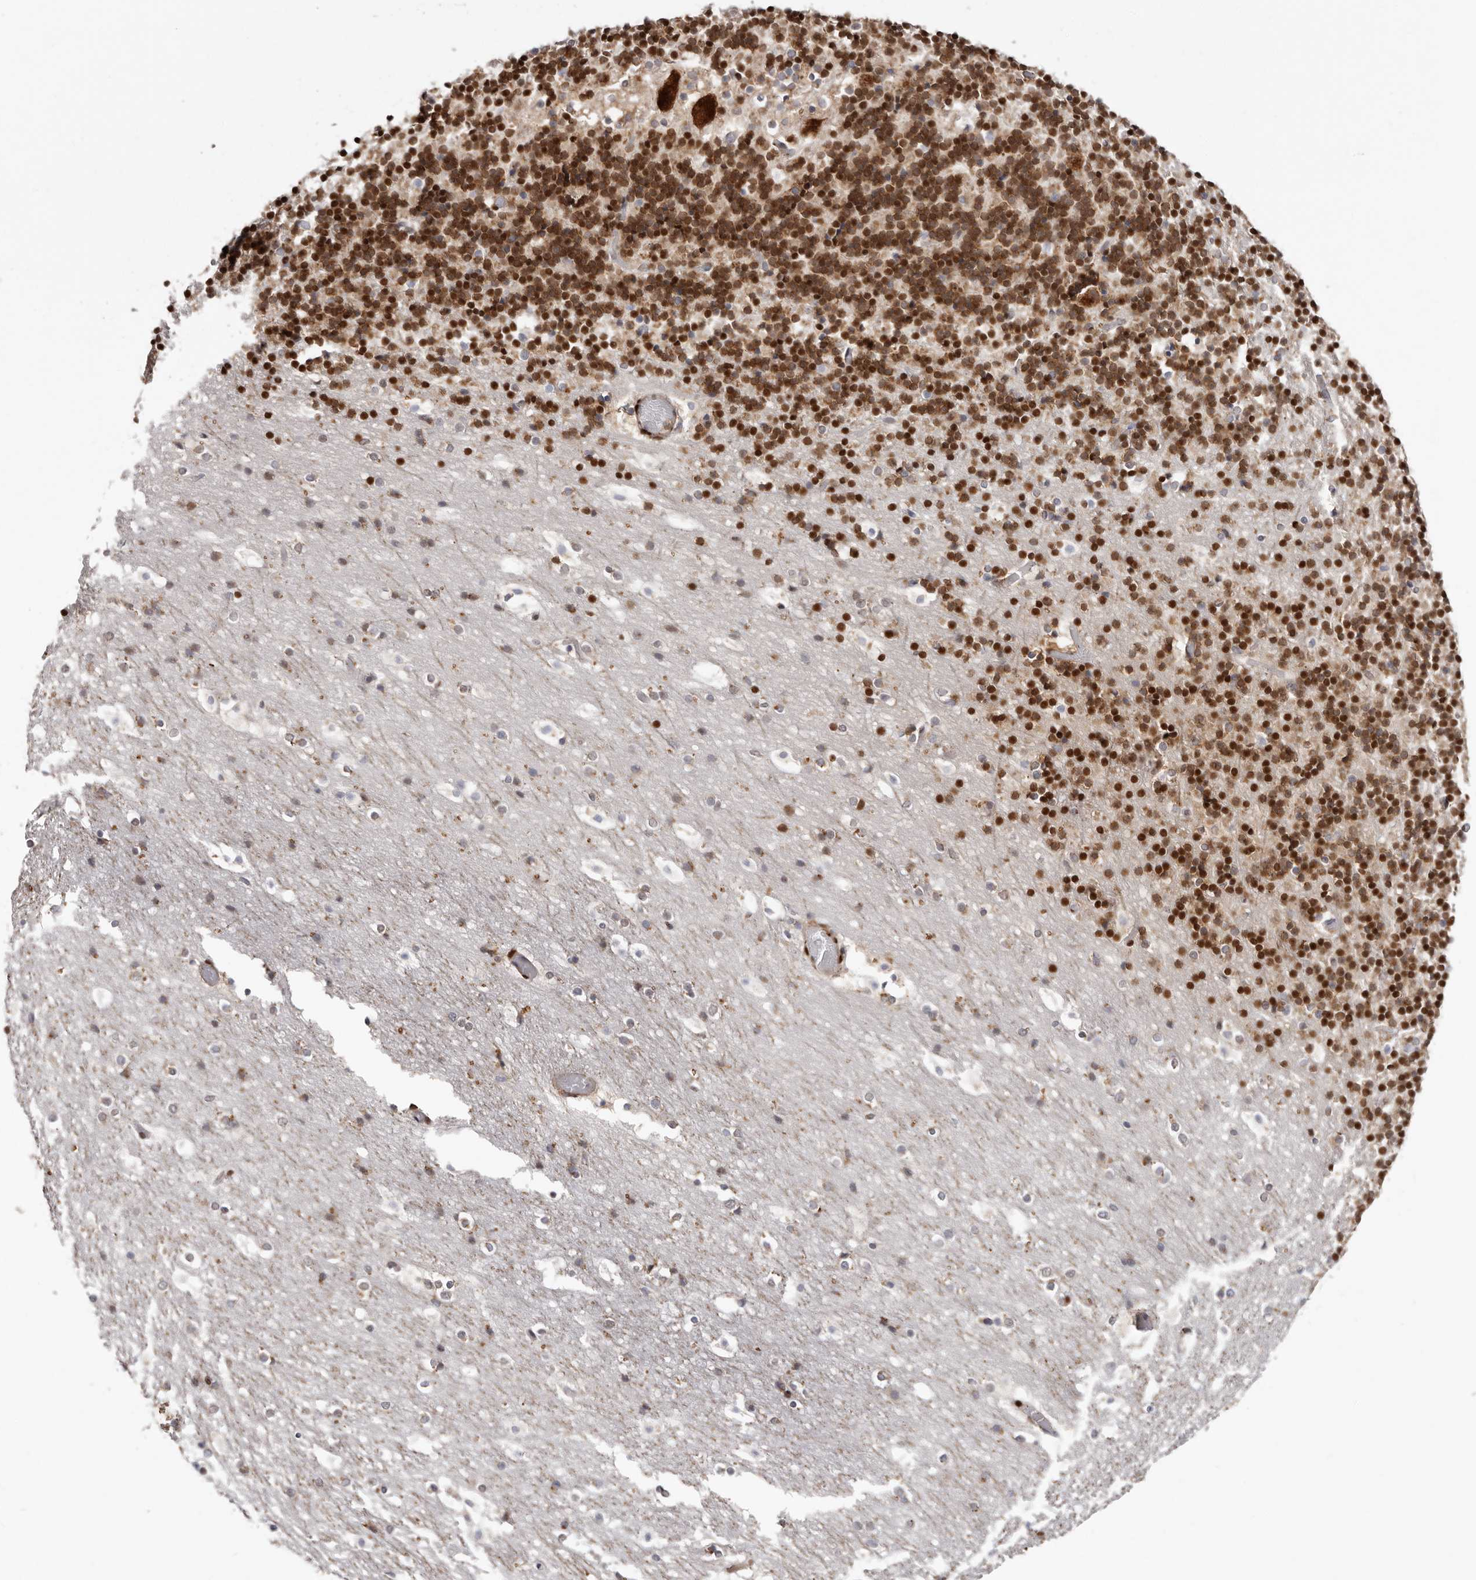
{"staining": {"intensity": "strong", "quantity": ">75%", "location": "nuclear"}, "tissue": "cerebellum", "cell_type": "Cells in granular layer", "image_type": "normal", "snomed": [{"axis": "morphology", "description": "Normal tissue, NOS"}, {"axis": "topography", "description": "Cerebellum"}], "caption": "Normal cerebellum displays strong nuclear positivity in approximately >75% of cells in granular layer, visualized by immunohistochemistry. (brown staining indicates protein expression, while blue staining denotes nuclei).", "gene": "SMAD7", "patient": {"sex": "male", "age": 57}}